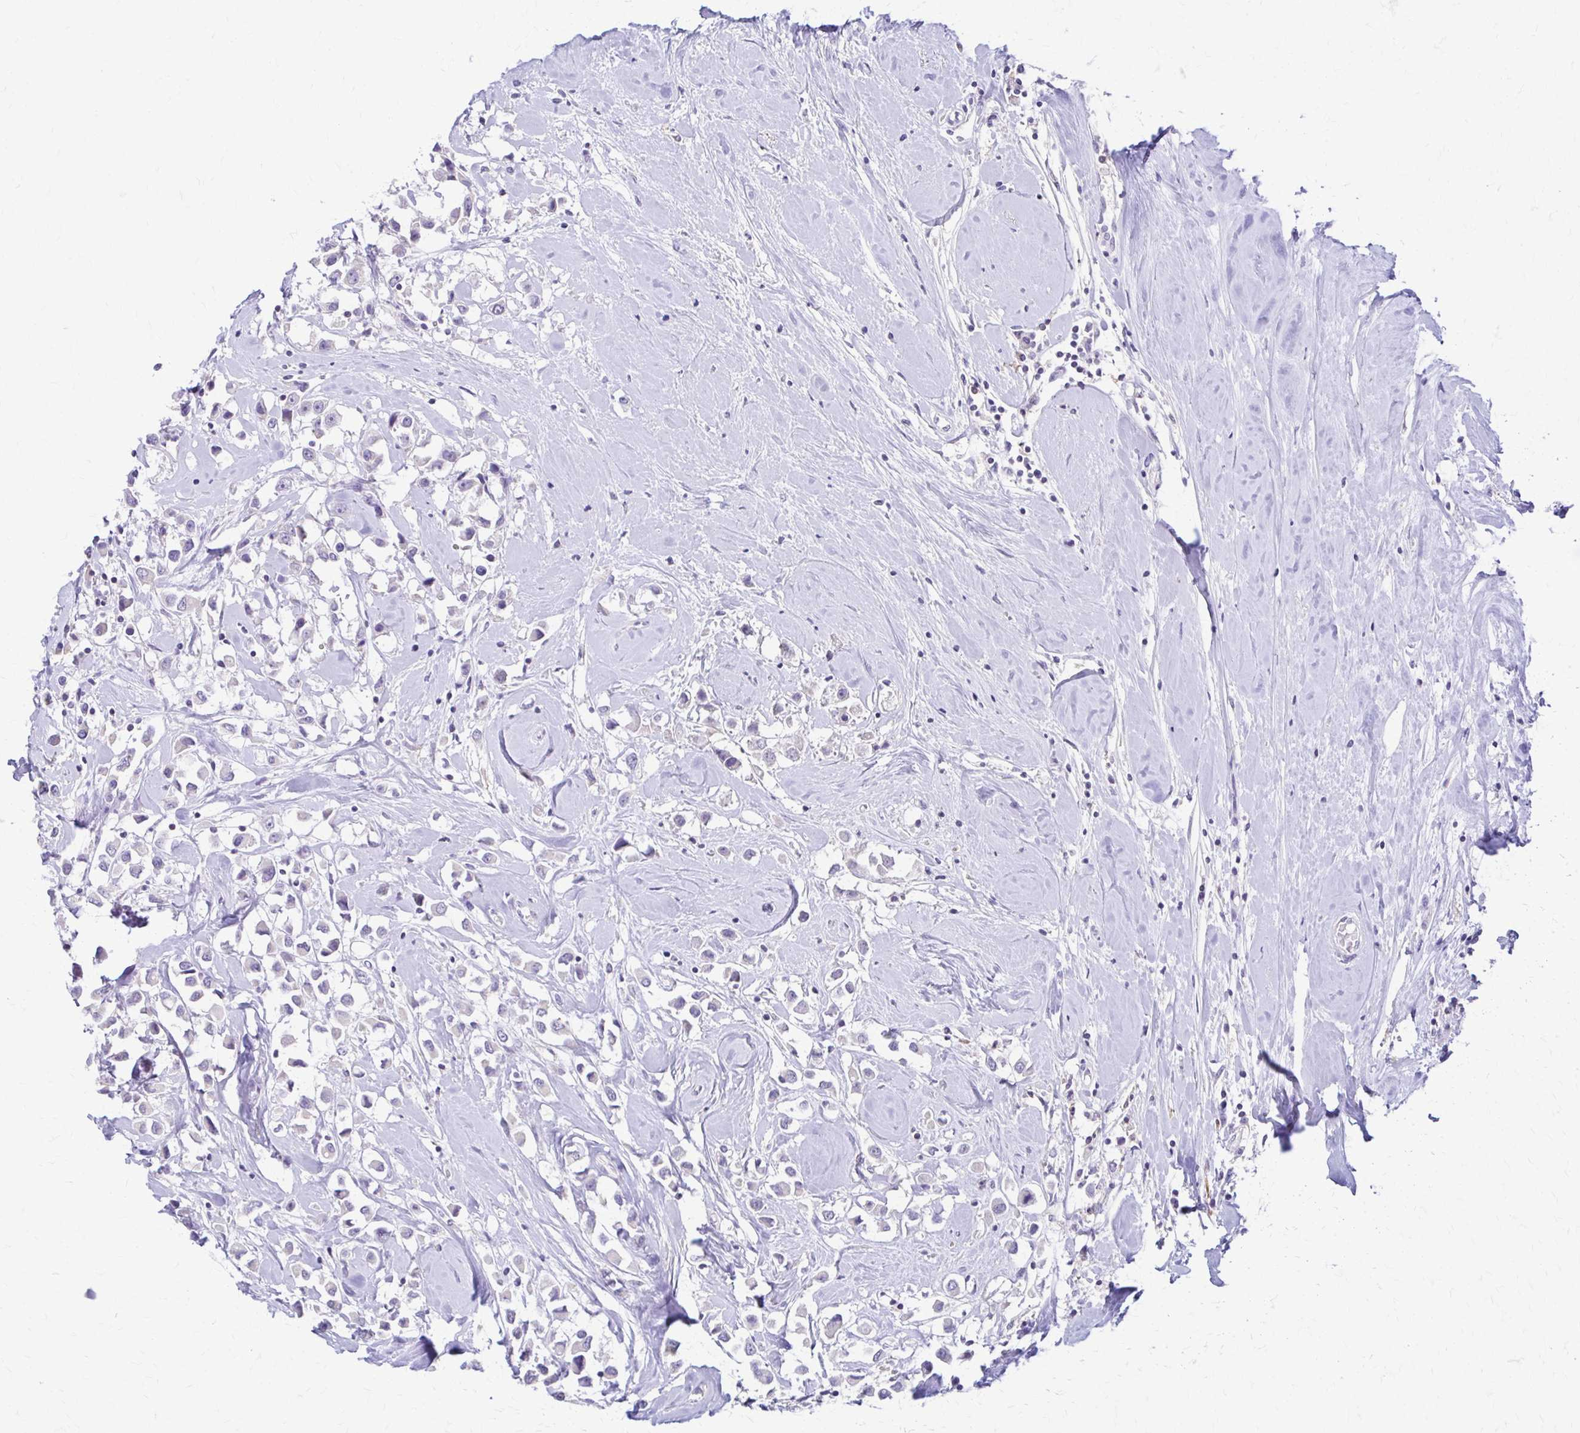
{"staining": {"intensity": "negative", "quantity": "none", "location": "none"}, "tissue": "breast cancer", "cell_type": "Tumor cells", "image_type": "cancer", "snomed": [{"axis": "morphology", "description": "Duct carcinoma"}, {"axis": "topography", "description": "Breast"}], "caption": "This is an immunohistochemistry (IHC) photomicrograph of breast infiltrating ductal carcinoma. There is no positivity in tumor cells.", "gene": "PIK3AP1", "patient": {"sex": "female", "age": 61}}